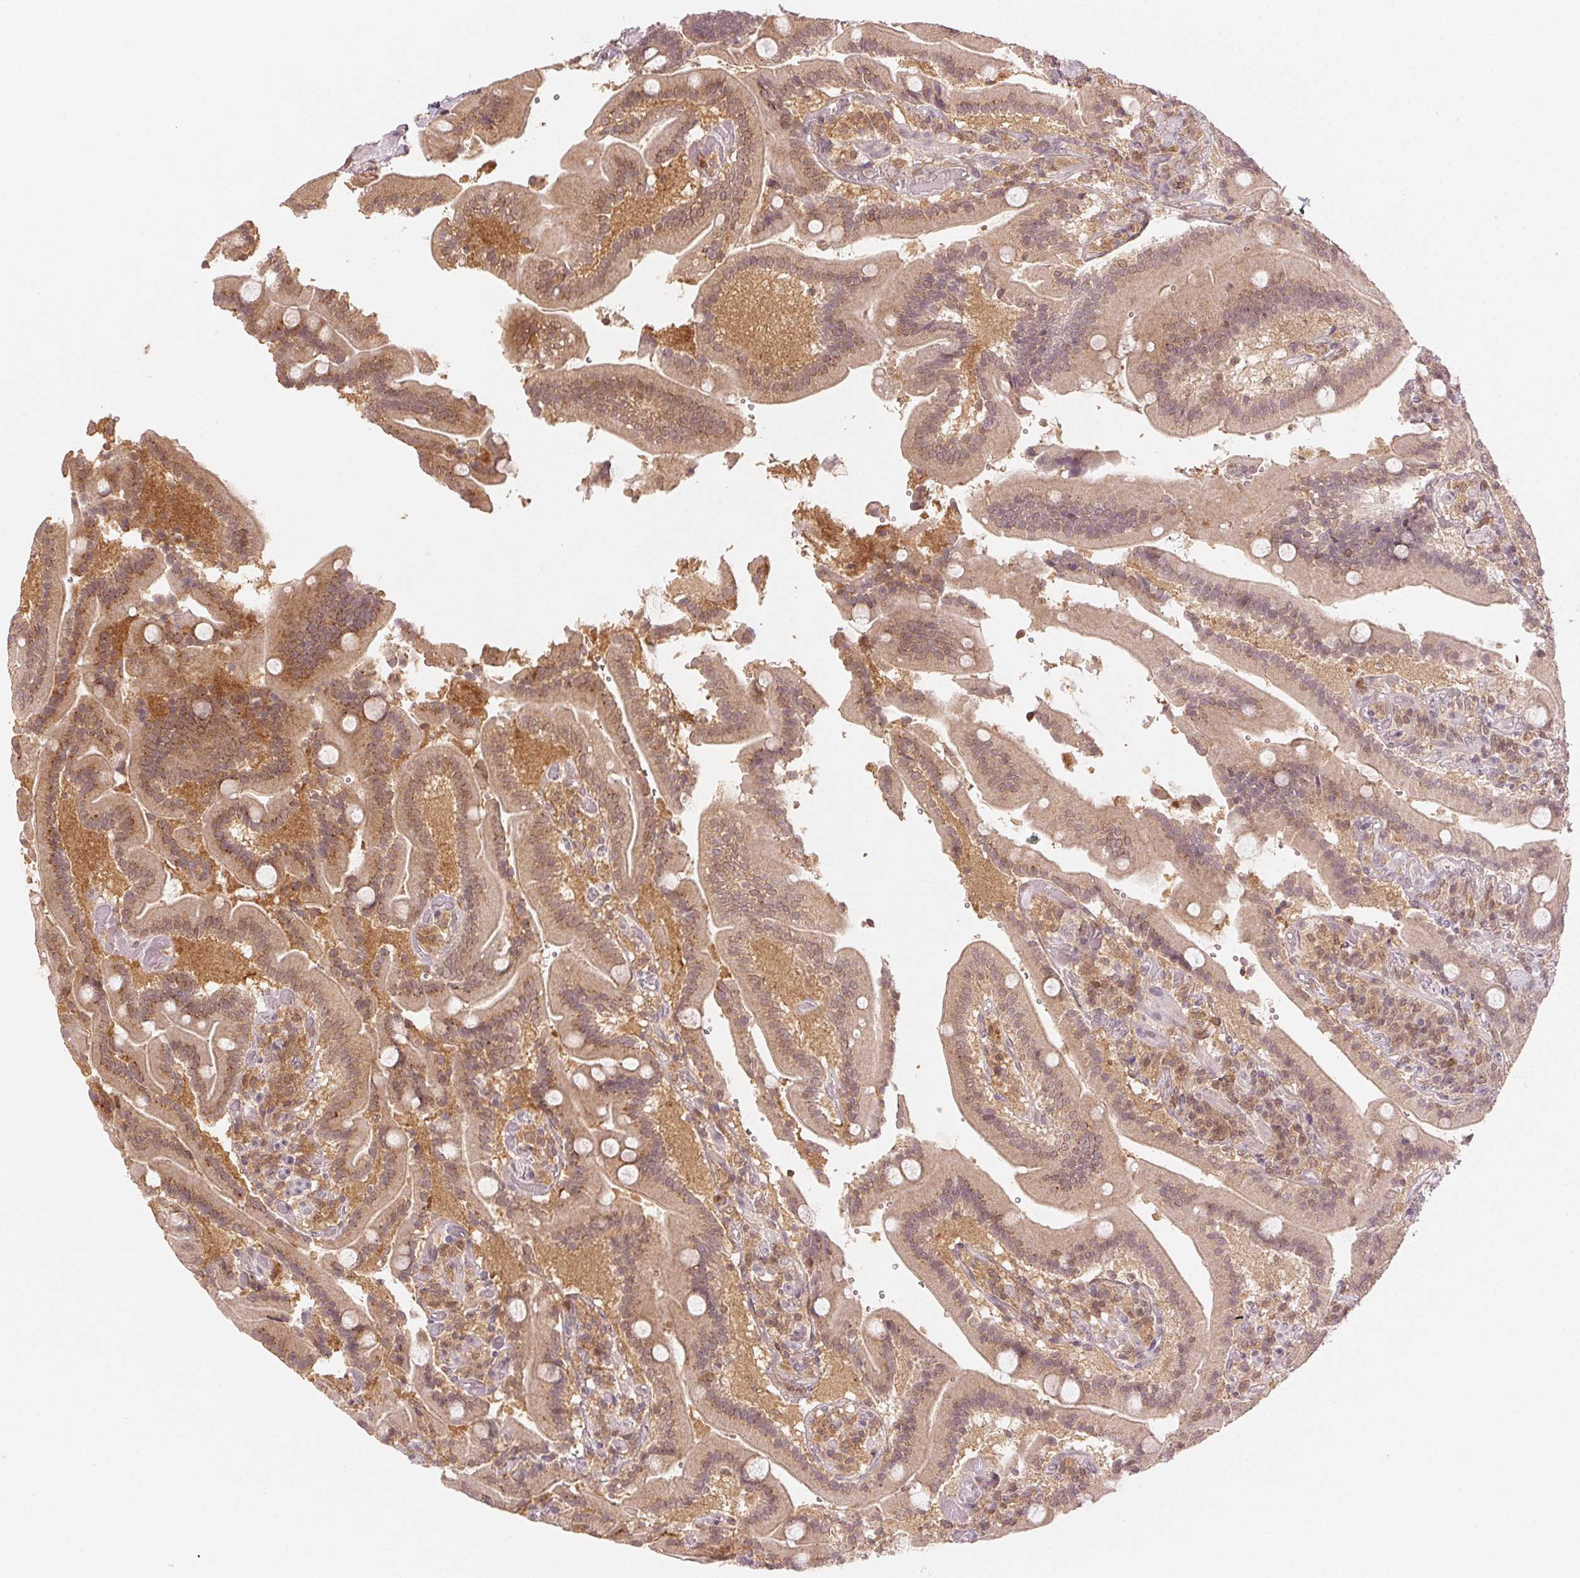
{"staining": {"intensity": "moderate", "quantity": "25%-75%", "location": "cytoplasmic/membranous"}, "tissue": "duodenum", "cell_type": "Glandular cells", "image_type": "normal", "snomed": [{"axis": "morphology", "description": "Normal tissue, NOS"}, {"axis": "topography", "description": "Duodenum"}], "caption": "Immunohistochemistry photomicrograph of unremarkable human duodenum stained for a protein (brown), which exhibits medium levels of moderate cytoplasmic/membranous positivity in approximately 25%-75% of glandular cells.", "gene": "MAPK14", "patient": {"sex": "female", "age": 62}}